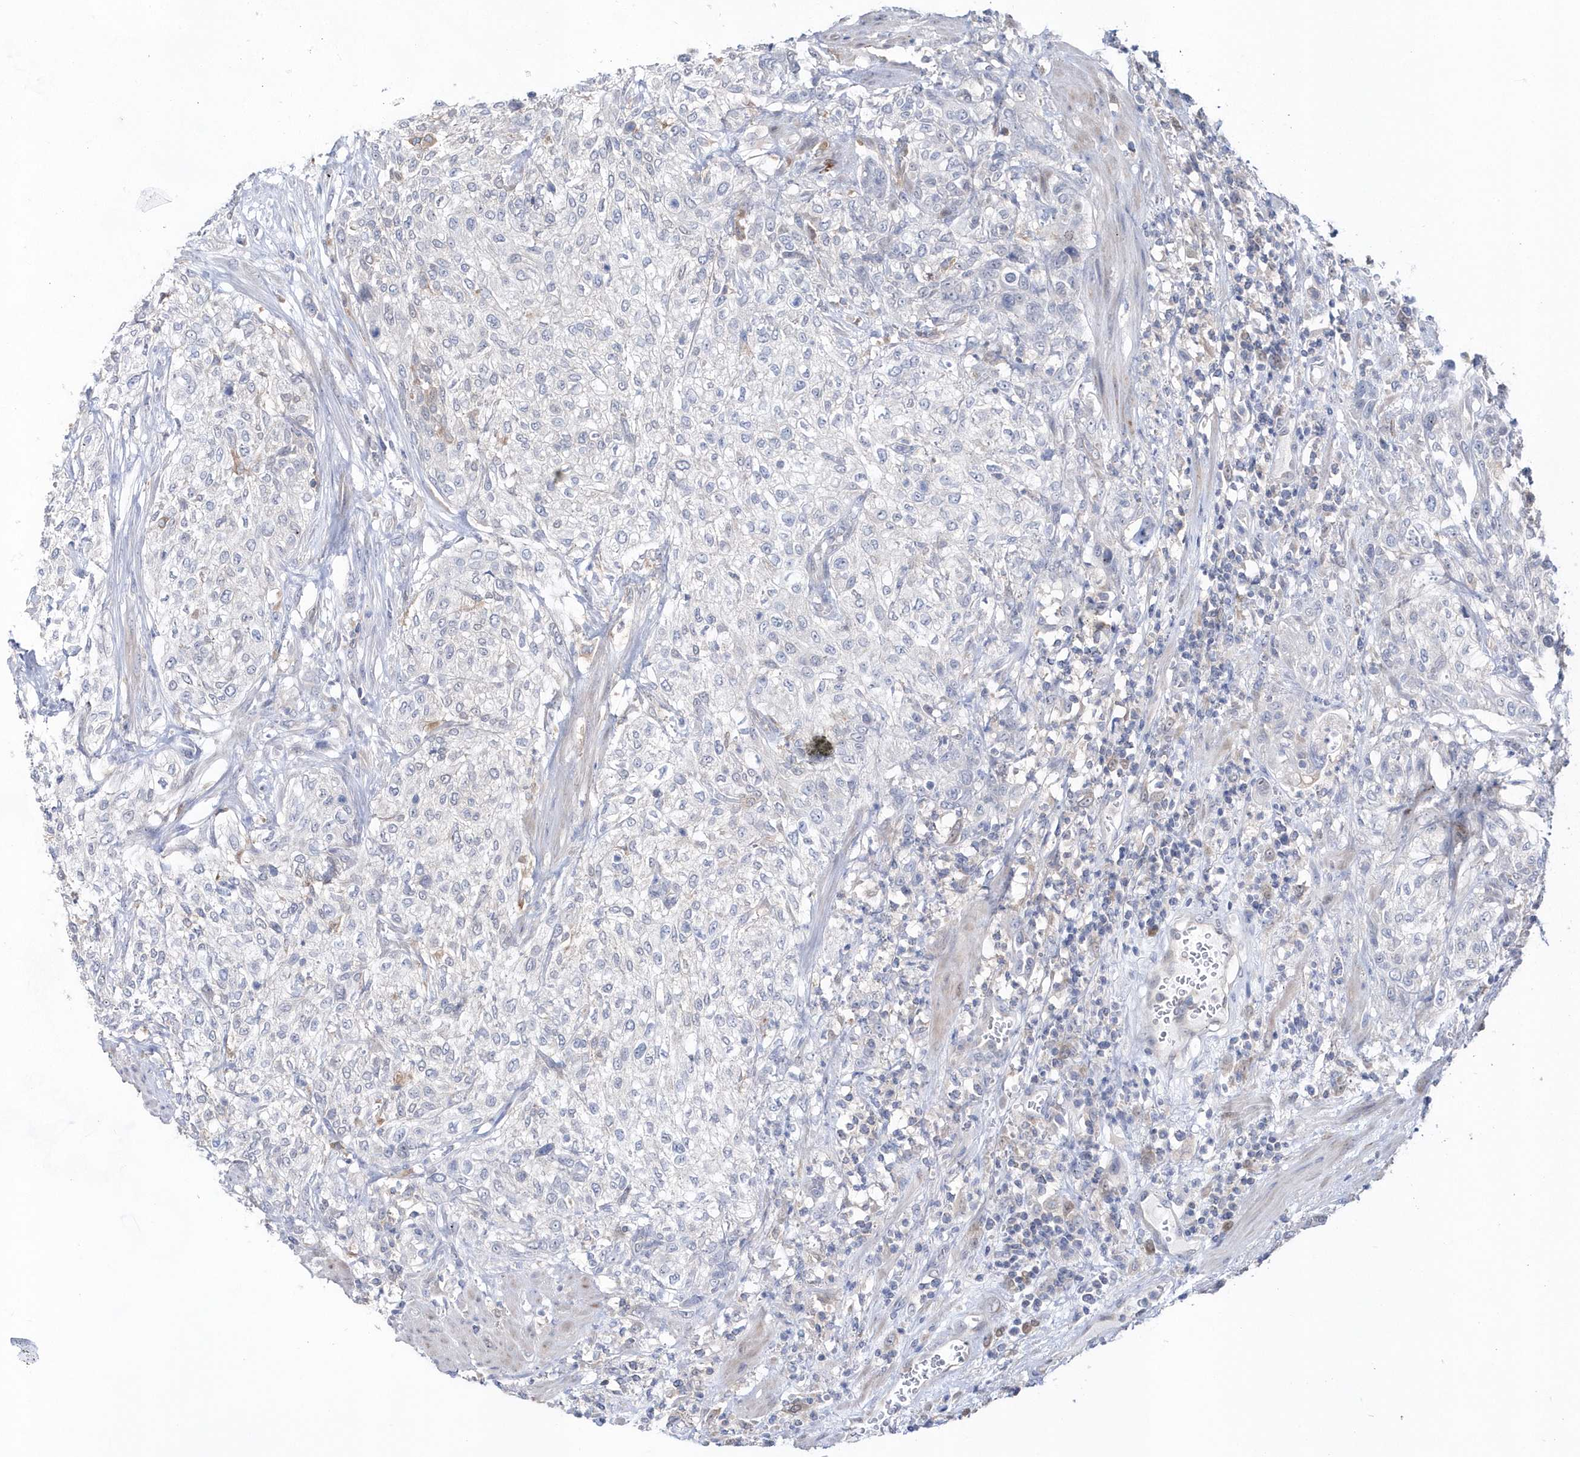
{"staining": {"intensity": "negative", "quantity": "none", "location": "none"}, "tissue": "urothelial cancer", "cell_type": "Tumor cells", "image_type": "cancer", "snomed": [{"axis": "morphology", "description": "Urothelial carcinoma, High grade"}, {"axis": "topography", "description": "Urinary bladder"}], "caption": "Urothelial cancer was stained to show a protein in brown. There is no significant expression in tumor cells.", "gene": "BDH2", "patient": {"sex": "male", "age": 35}}